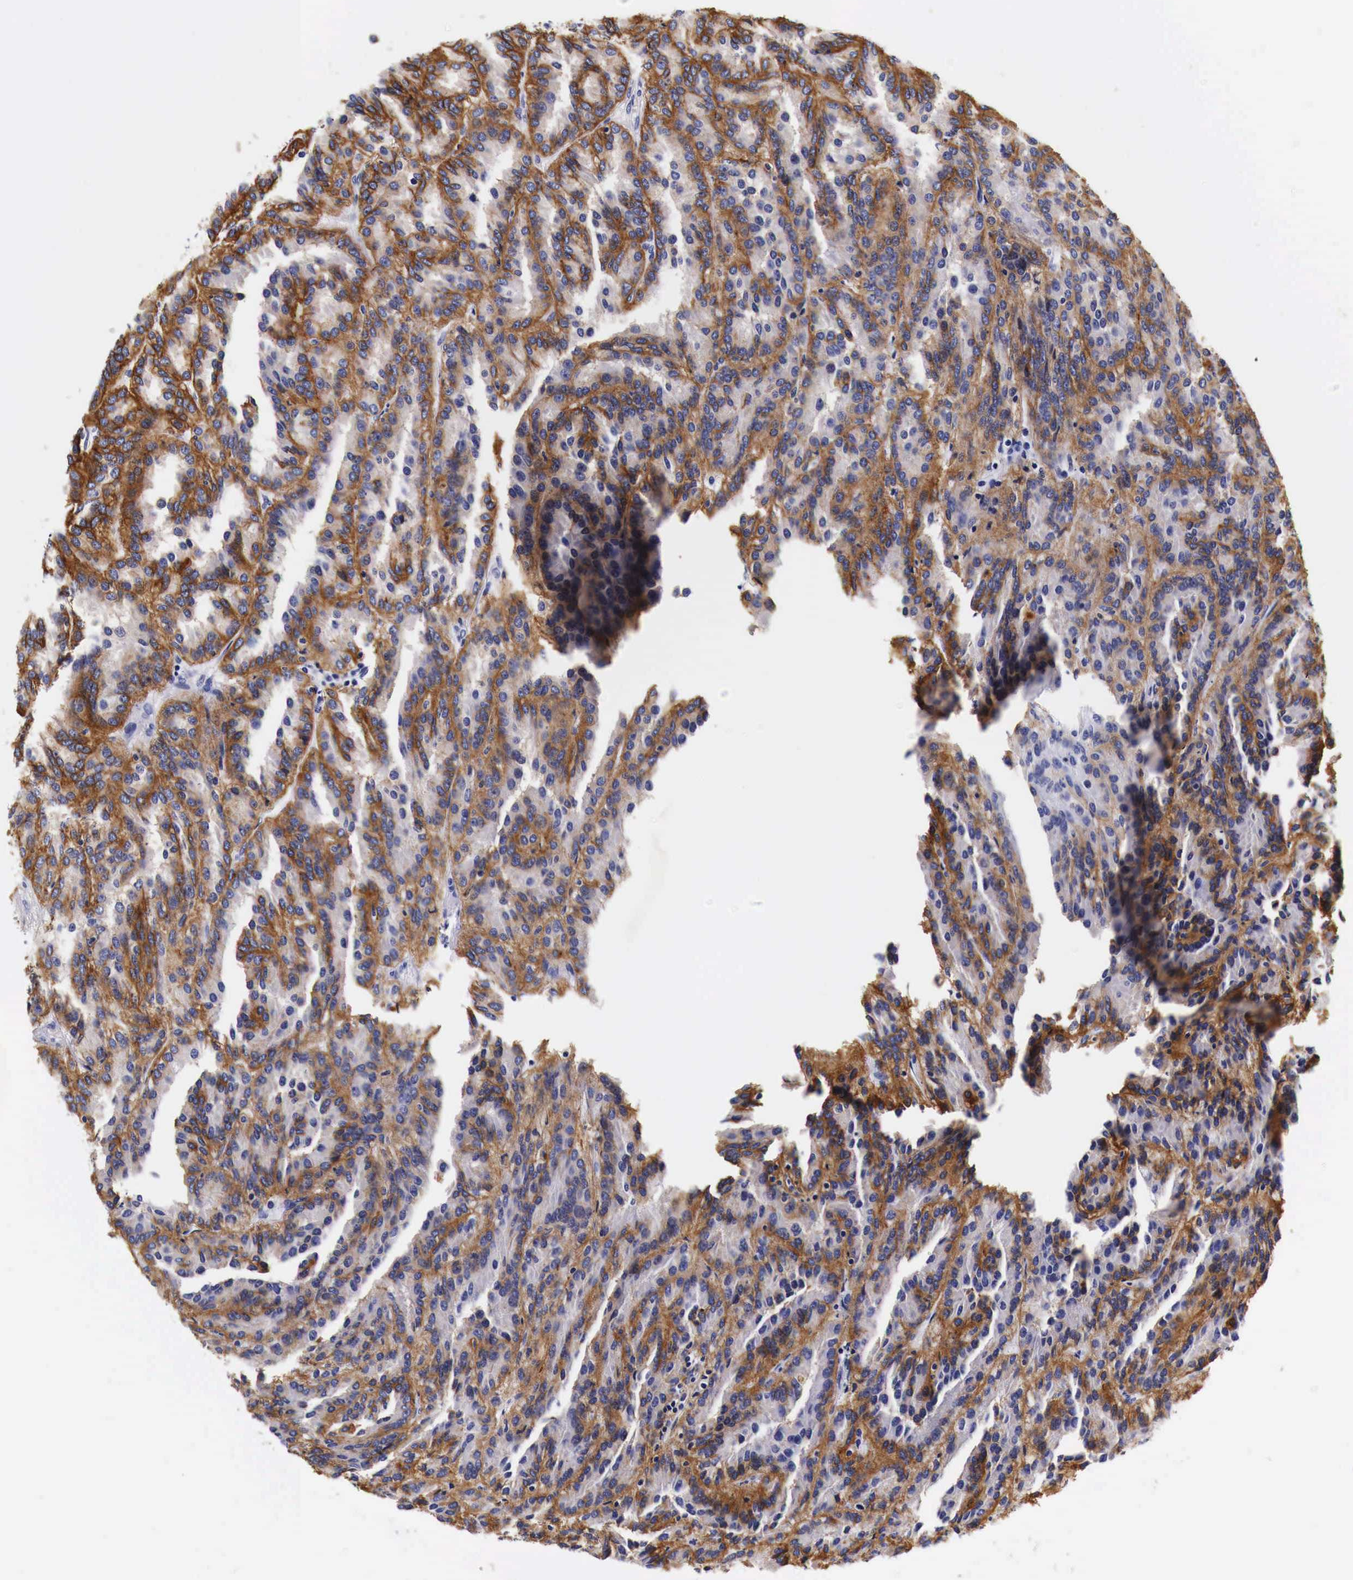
{"staining": {"intensity": "moderate", "quantity": ">75%", "location": "cytoplasmic/membranous"}, "tissue": "renal cancer", "cell_type": "Tumor cells", "image_type": "cancer", "snomed": [{"axis": "morphology", "description": "Adenocarcinoma, NOS"}, {"axis": "topography", "description": "Kidney"}], "caption": "Renal adenocarcinoma stained with a protein marker reveals moderate staining in tumor cells.", "gene": "EGFR", "patient": {"sex": "male", "age": 46}}